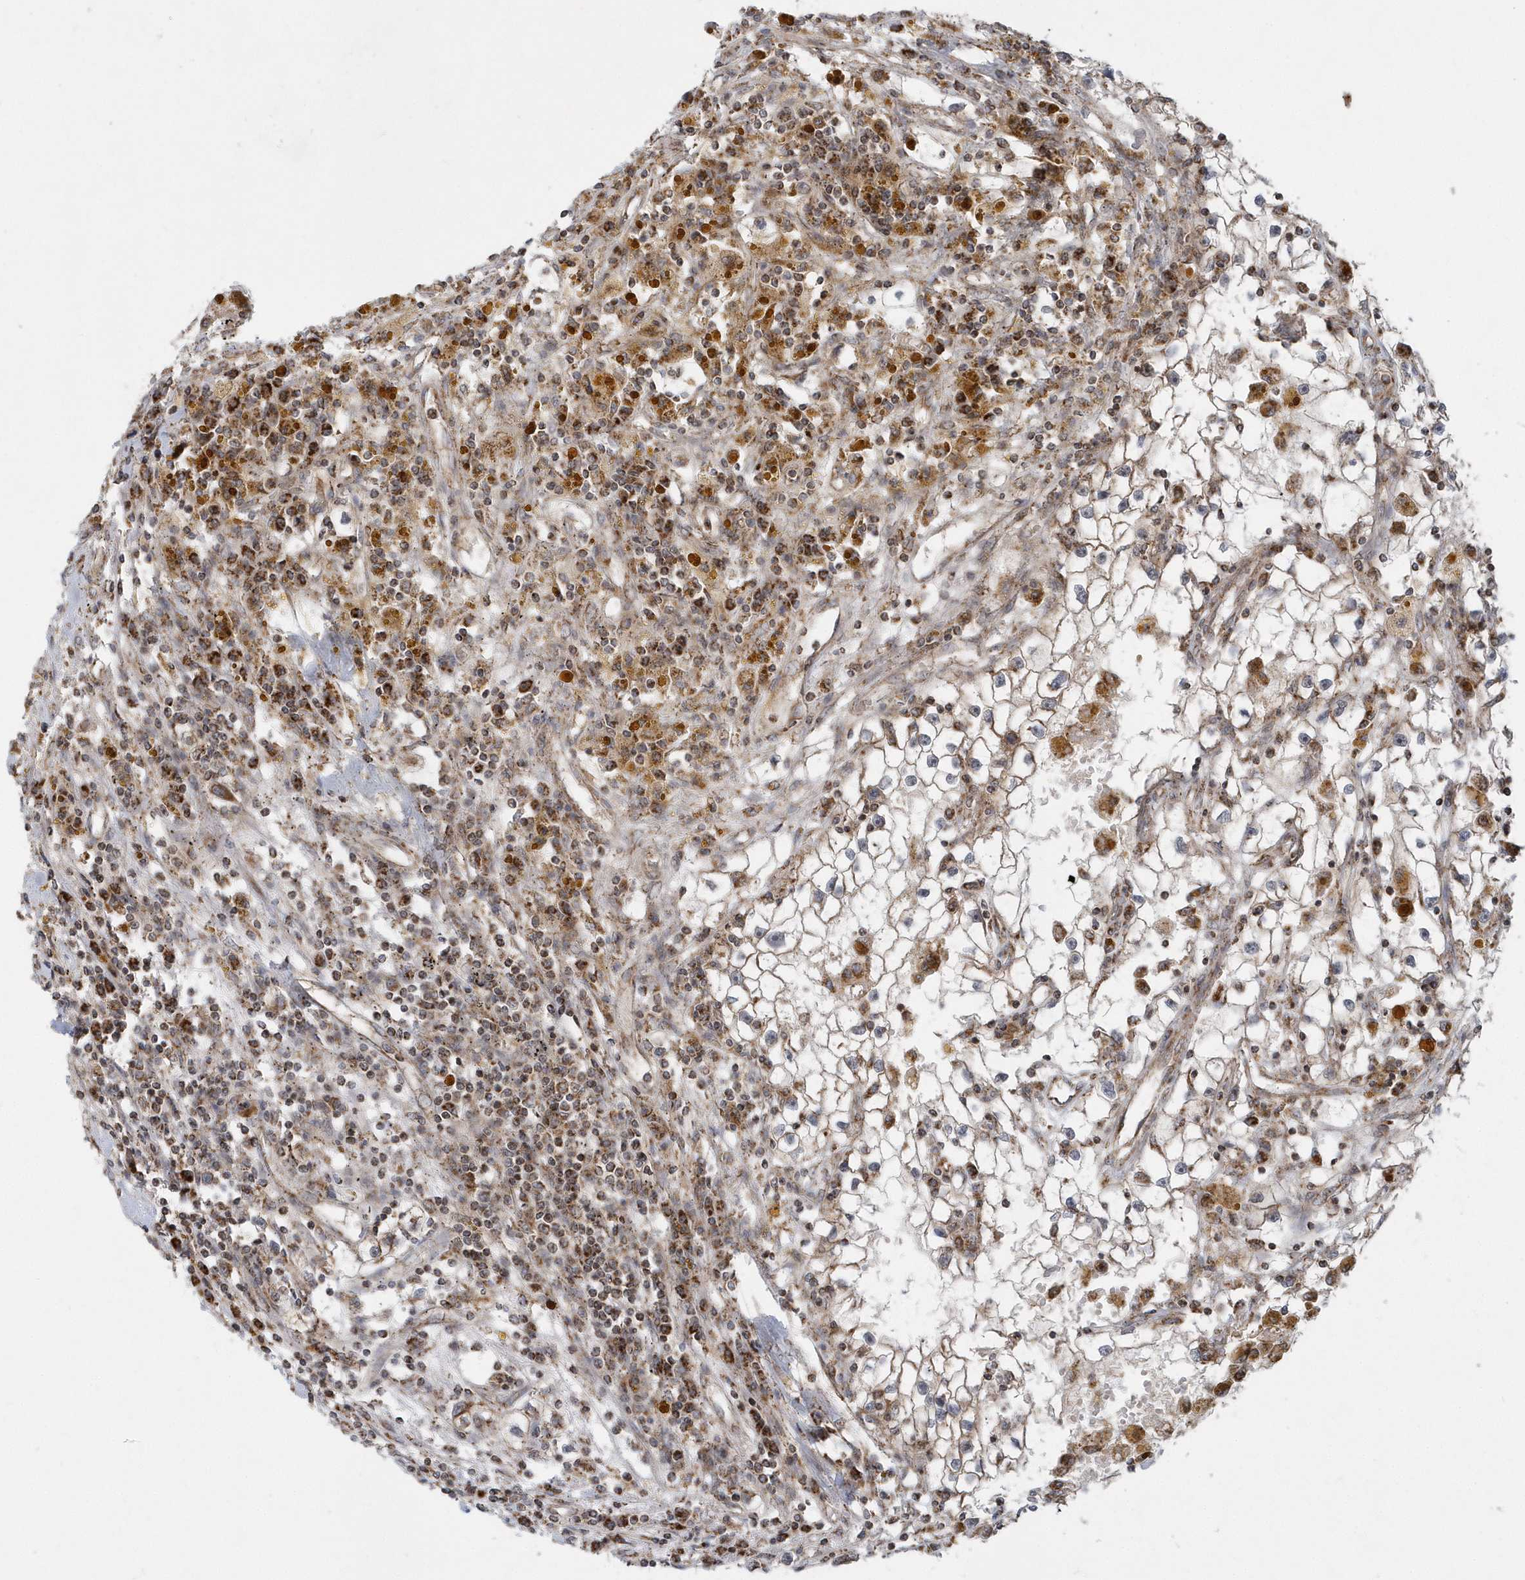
{"staining": {"intensity": "weak", "quantity": "25%-75%", "location": "cytoplasmic/membranous"}, "tissue": "renal cancer", "cell_type": "Tumor cells", "image_type": "cancer", "snomed": [{"axis": "morphology", "description": "Adenocarcinoma, NOS"}, {"axis": "topography", "description": "Kidney"}], "caption": "A brown stain shows weak cytoplasmic/membranous staining of a protein in renal adenocarcinoma tumor cells.", "gene": "PPP1R7", "patient": {"sex": "male", "age": 56}}